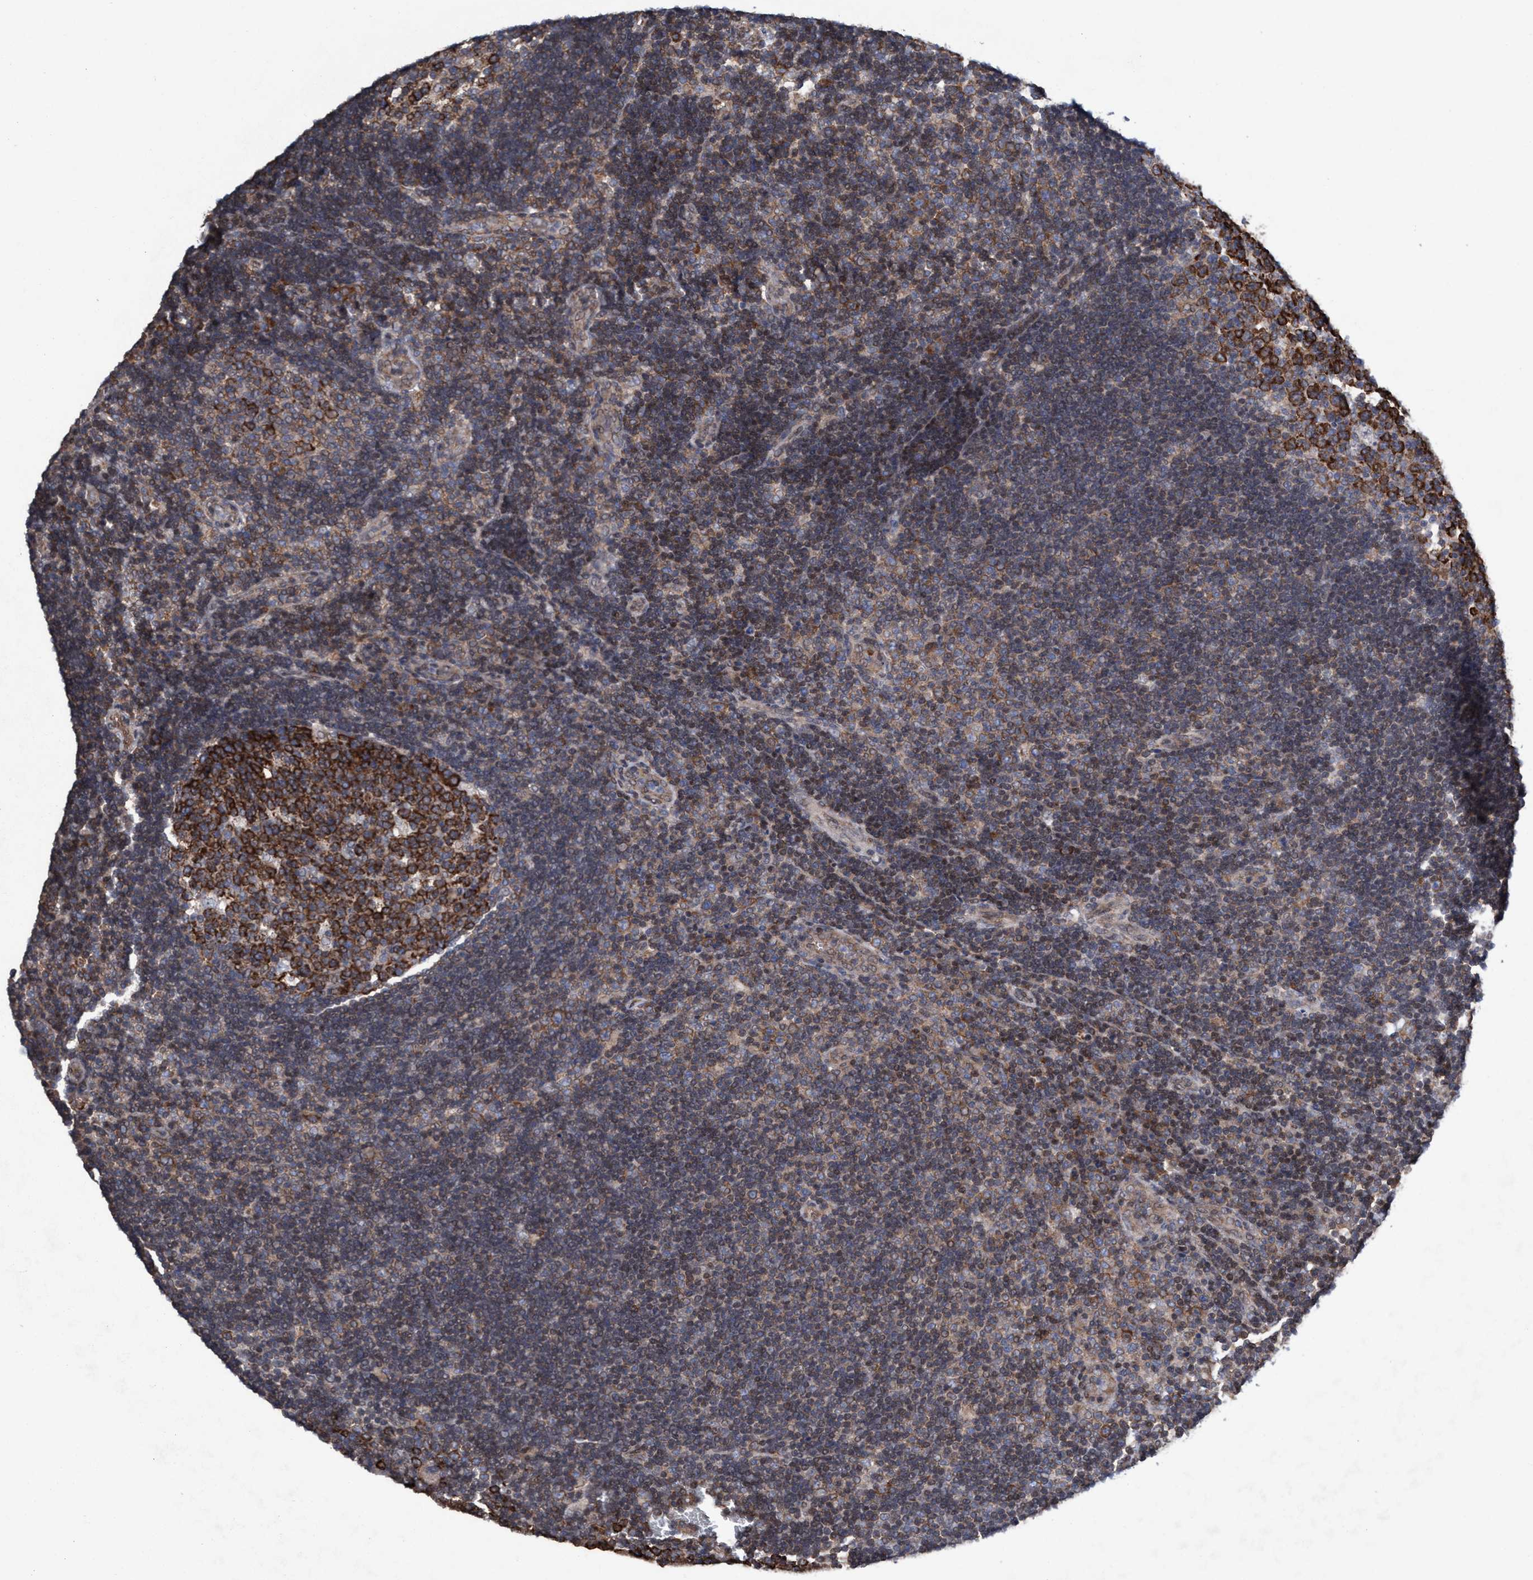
{"staining": {"intensity": "strong", "quantity": ">75%", "location": "cytoplasmic/membranous"}, "tissue": "lymph node", "cell_type": "Germinal center cells", "image_type": "normal", "snomed": [{"axis": "morphology", "description": "Normal tissue, NOS"}, {"axis": "topography", "description": "Lymph node"}, {"axis": "topography", "description": "Salivary gland"}], "caption": "About >75% of germinal center cells in unremarkable lymph node reveal strong cytoplasmic/membranous protein positivity as visualized by brown immunohistochemical staining.", "gene": "METAP2", "patient": {"sex": "male", "age": 8}}